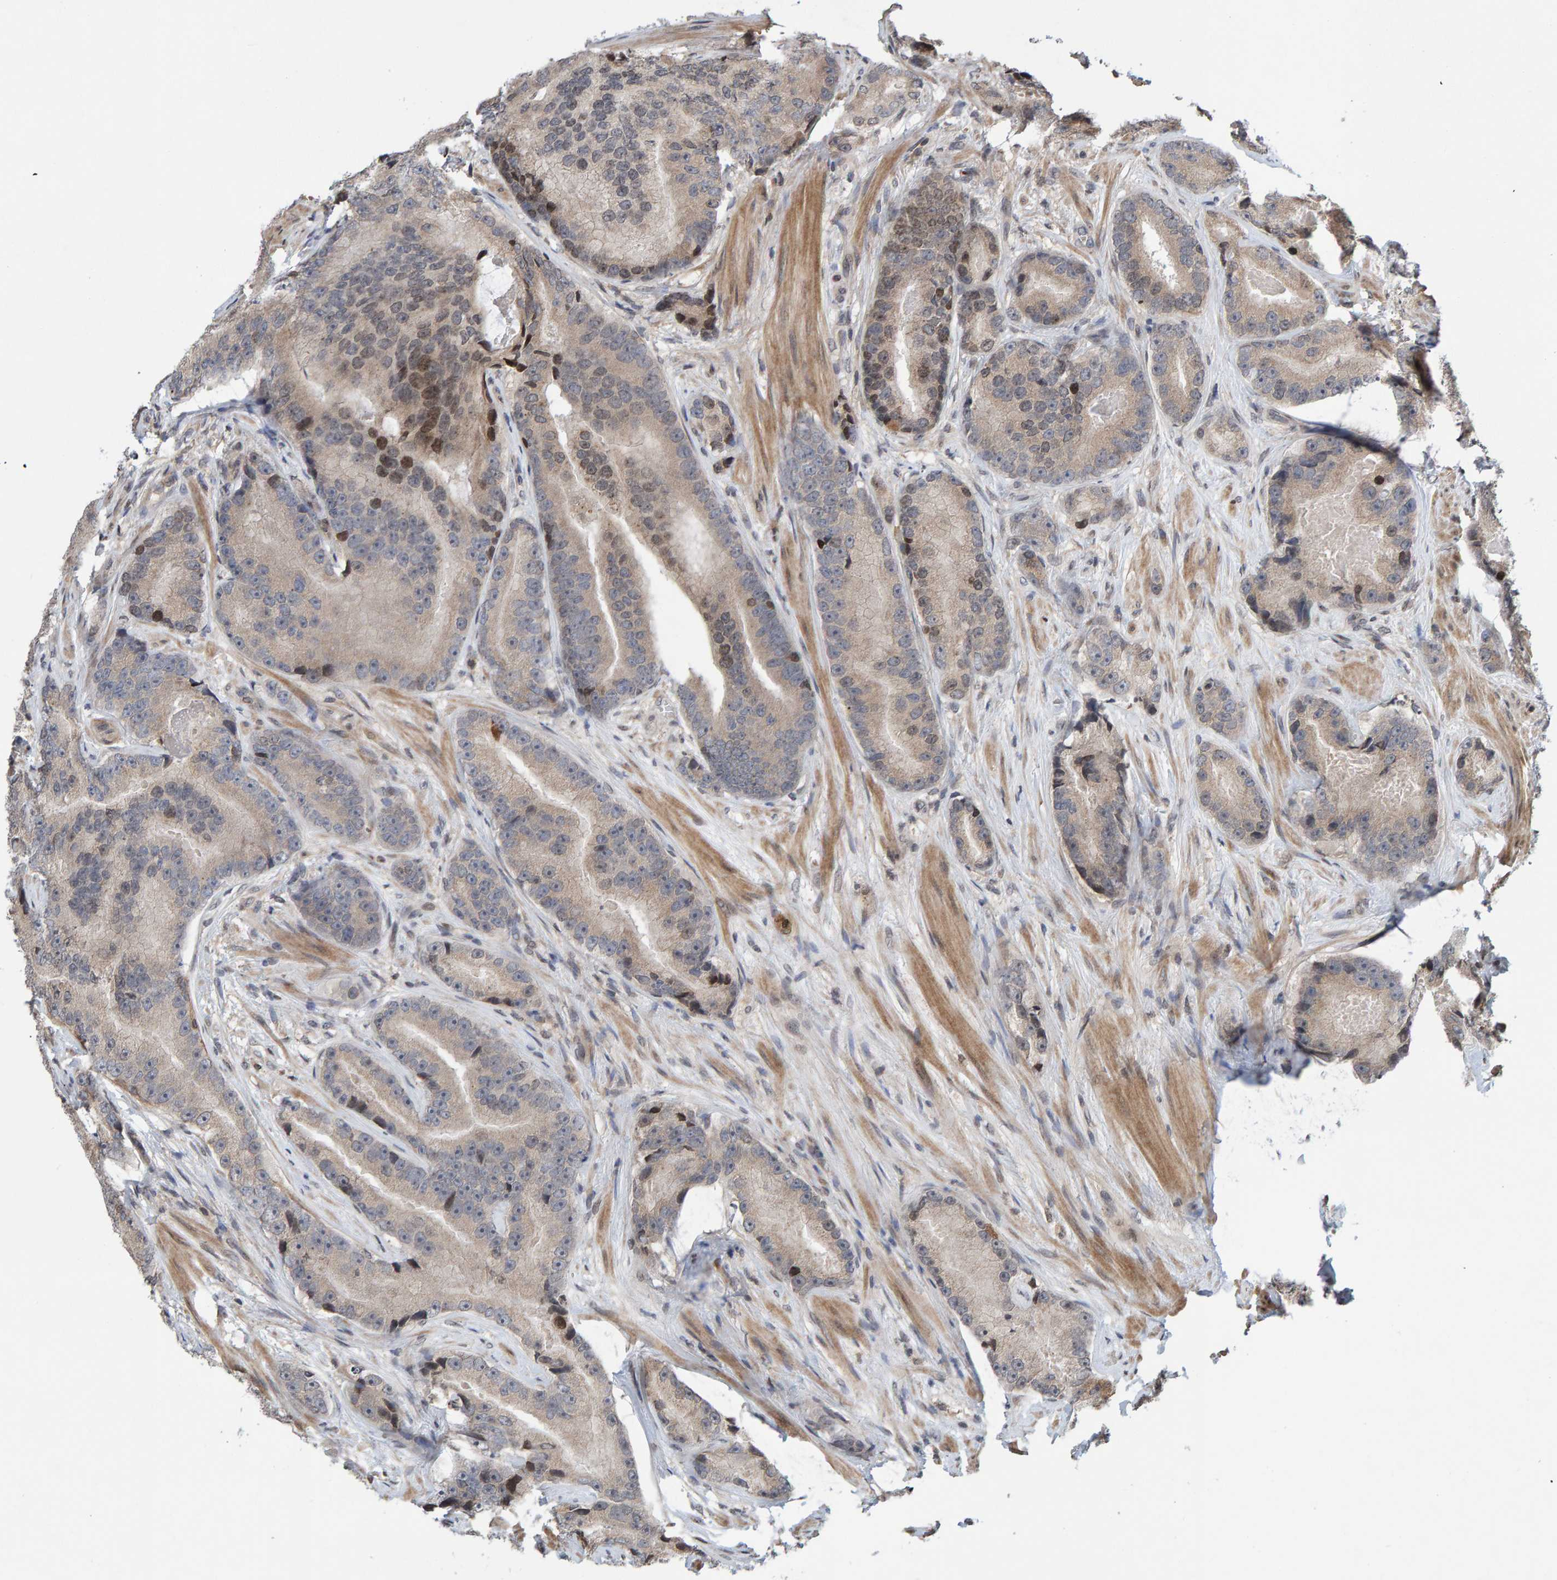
{"staining": {"intensity": "weak", "quantity": ">75%", "location": "cytoplasmic/membranous,nuclear"}, "tissue": "prostate cancer", "cell_type": "Tumor cells", "image_type": "cancer", "snomed": [{"axis": "morphology", "description": "Adenocarcinoma, High grade"}, {"axis": "topography", "description": "Prostate"}], "caption": "Adenocarcinoma (high-grade) (prostate) stained with immunohistochemistry (IHC) shows weak cytoplasmic/membranous and nuclear expression in approximately >75% of tumor cells.", "gene": "GAB2", "patient": {"sex": "male", "age": 55}}